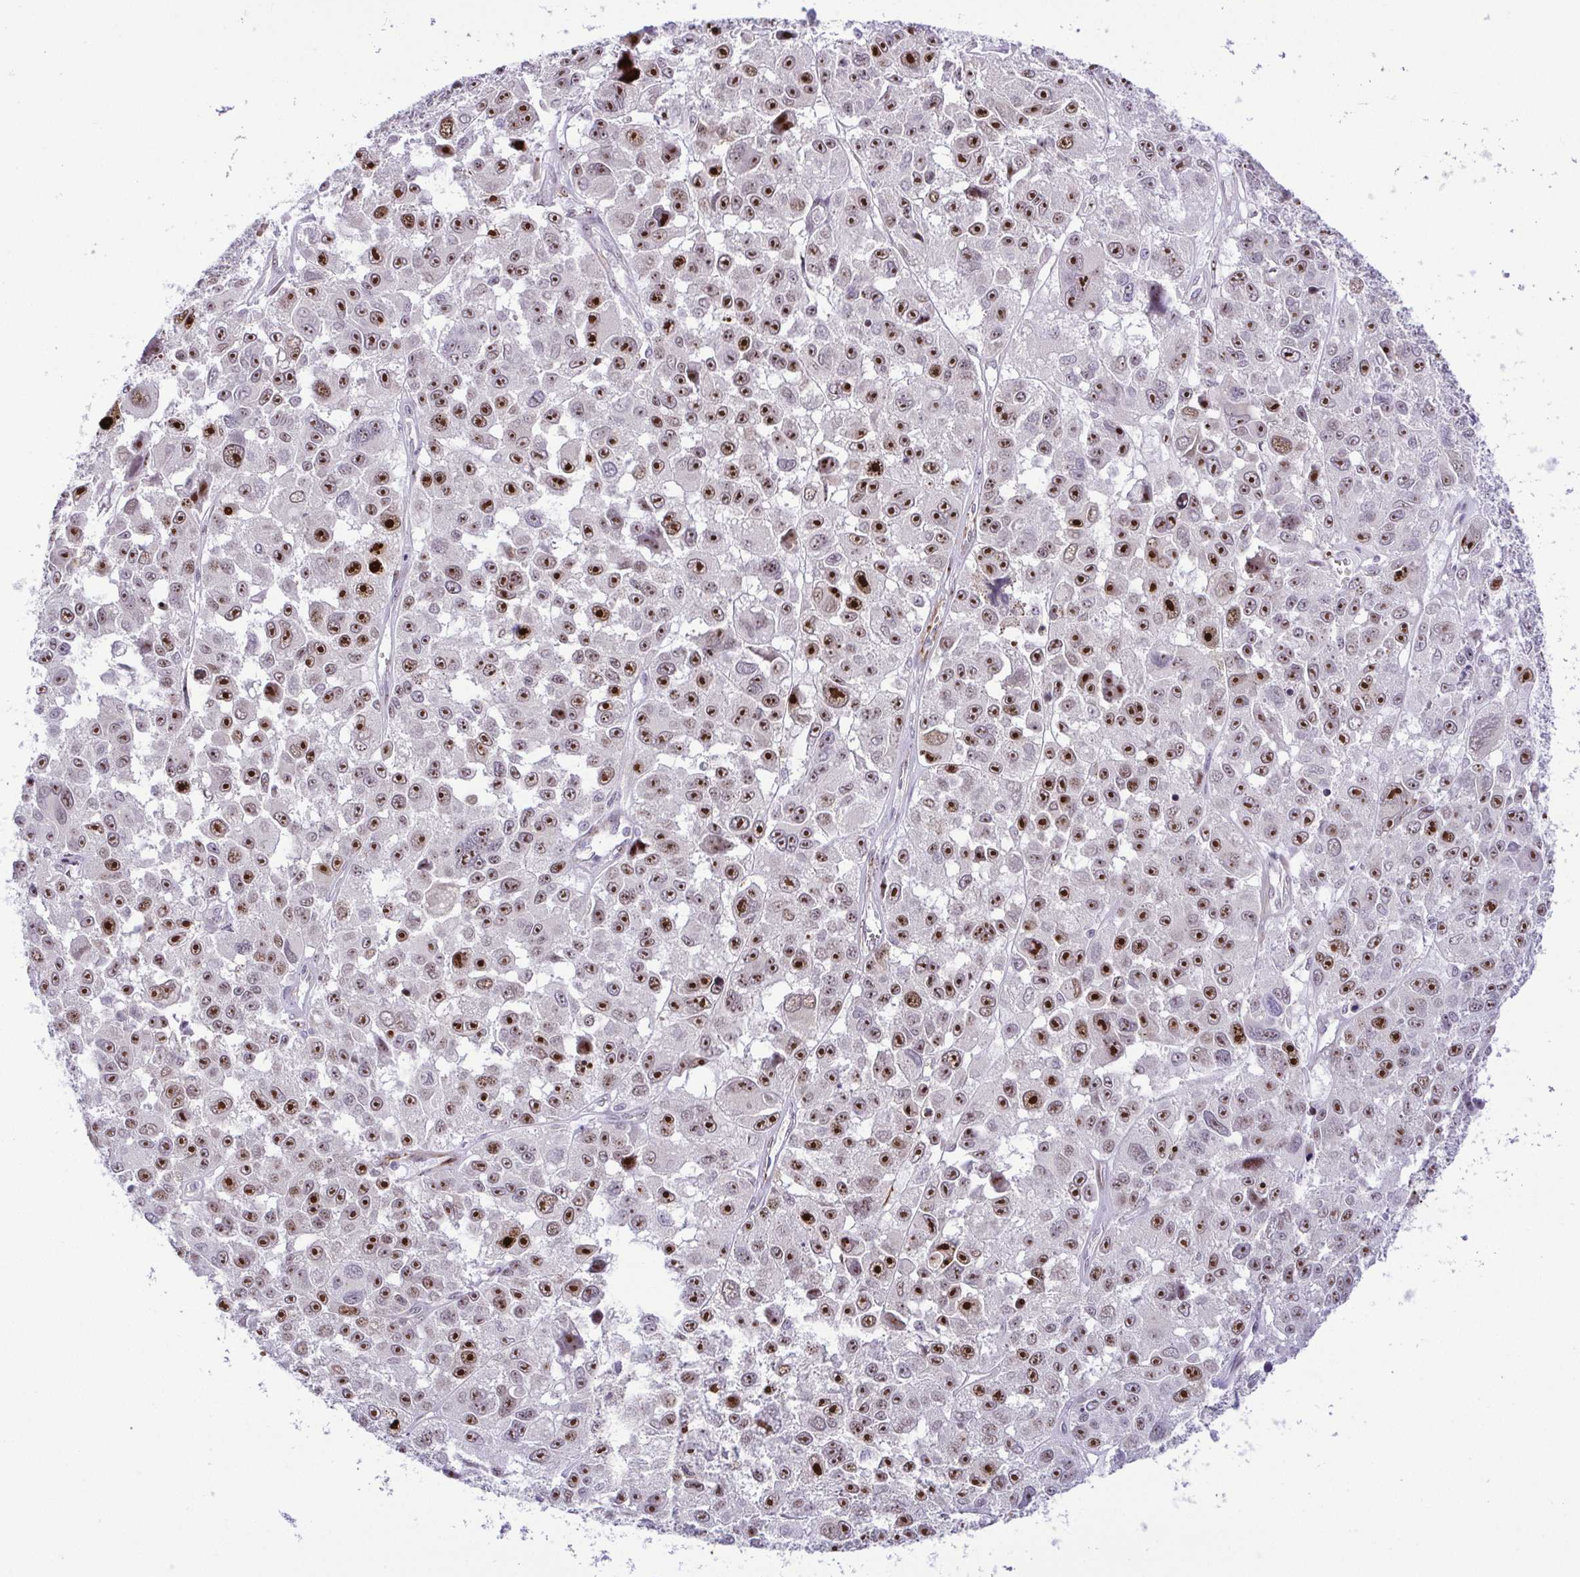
{"staining": {"intensity": "moderate", "quantity": "25%-75%", "location": "nuclear"}, "tissue": "melanoma", "cell_type": "Tumor cells", "image_type": "cancer", "snomed": [{"axis": "morphology", "description": "Malignant melanoma, NOS"}, {"axis": "topography", "description": "Skin"}], "caption": "Human melanoma stained with a protein marker demonstrates moderate staining in tumor cells.", "gene": "RSL24D1", "patient": {"sex": "female", "age": 66}}